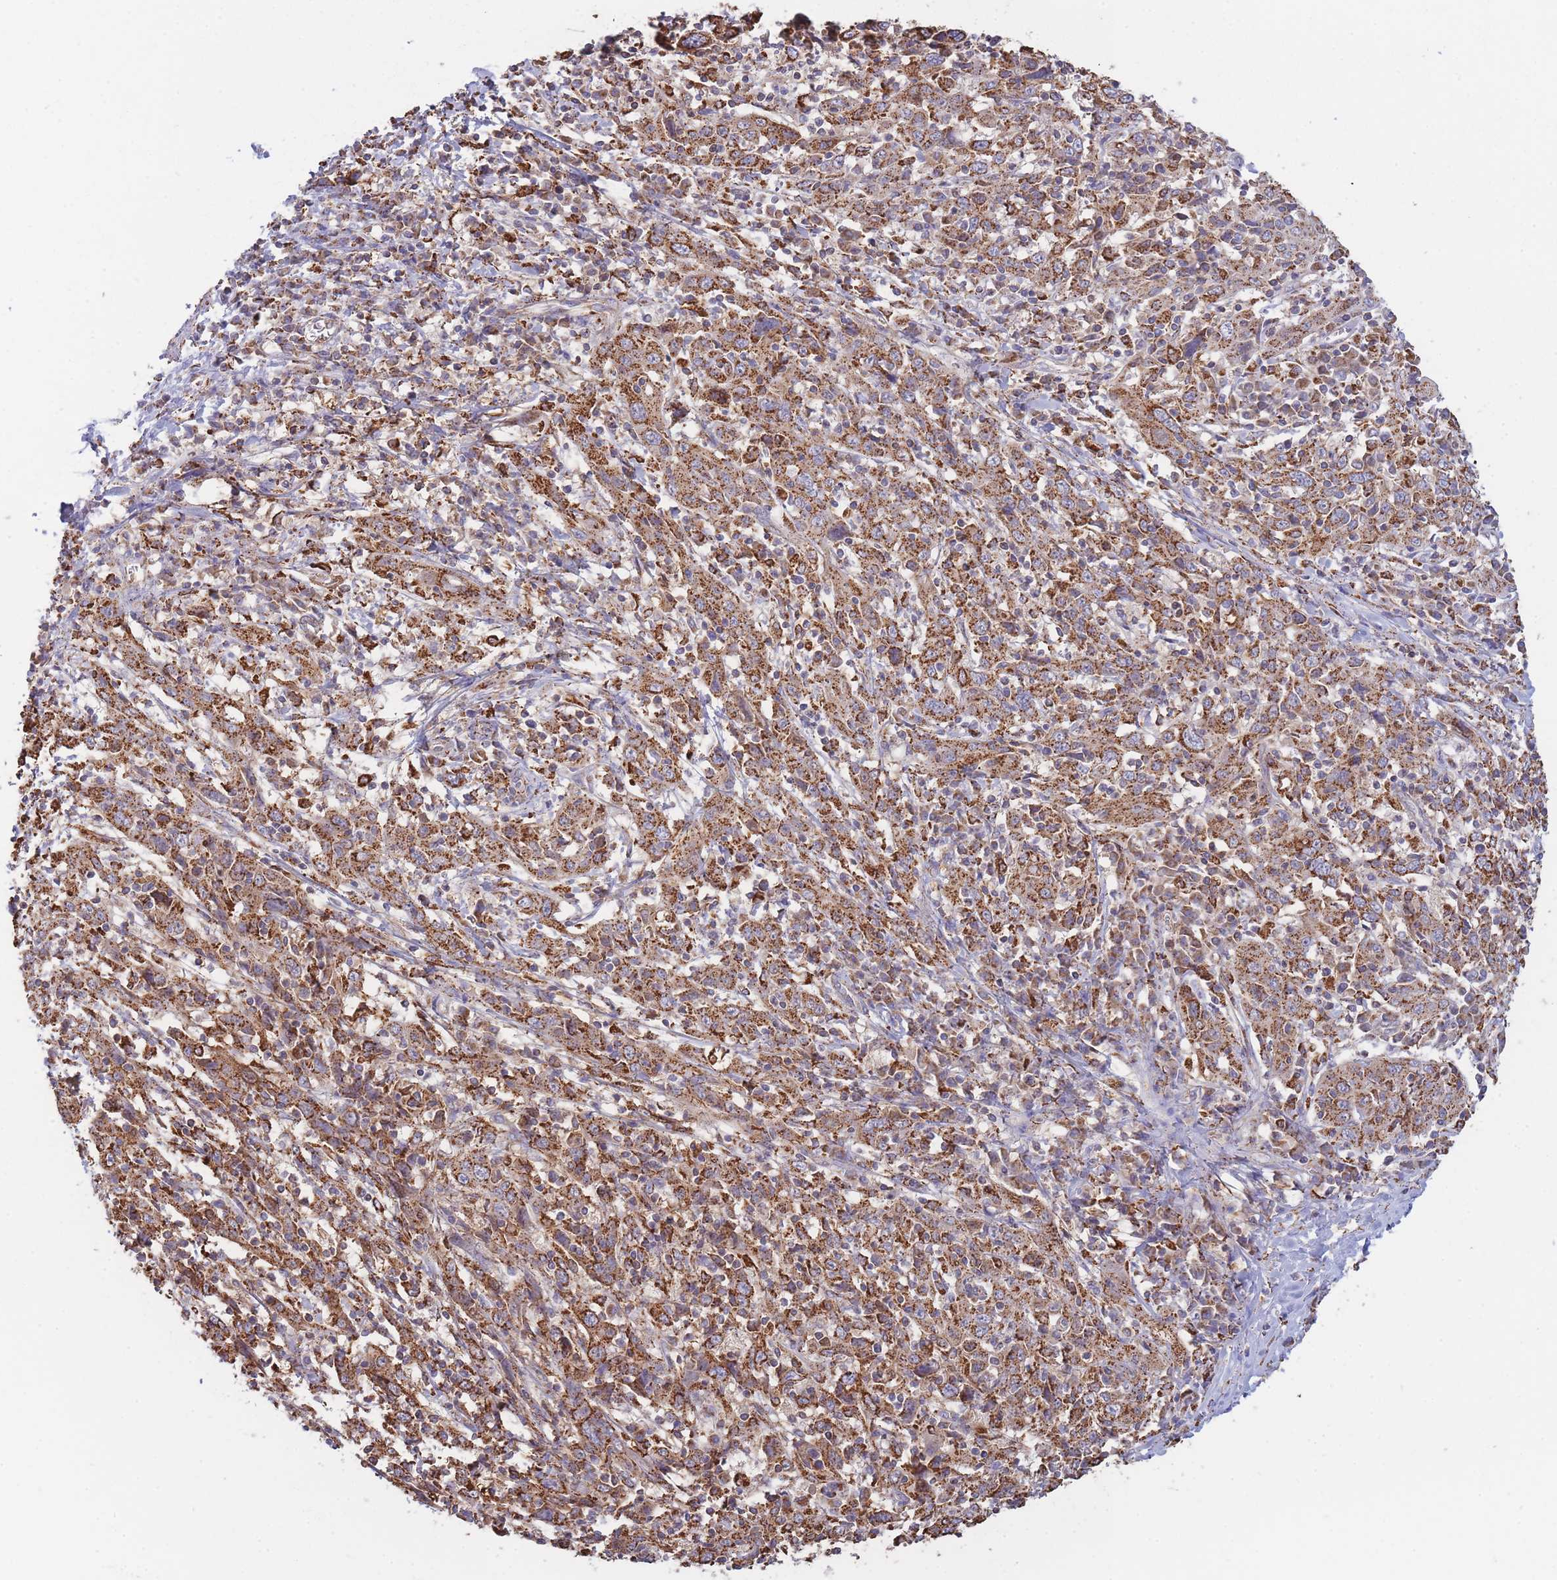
{"staining": {"intensity": "strong", "quantity": ">75%", "location": "cytoplasmic/membranous"}, "tissue": "cervical cancer", "cell_type": "Tumor cells", "image_type": "cancer", "snomed": [{"axis": "morphology", "description": "Squamous cell carcinoma, NOS"}, {"axis": "topography", "description": "Cervix"}], "caption": "Immunohistochemical staining of cervical cancer exhibits high levels of strong cytoplasmic/membranous protein staining in approximately >75% of tumor cells.", "gene": "MRPL17", "patient": {"sex": "female", "age": 46}}